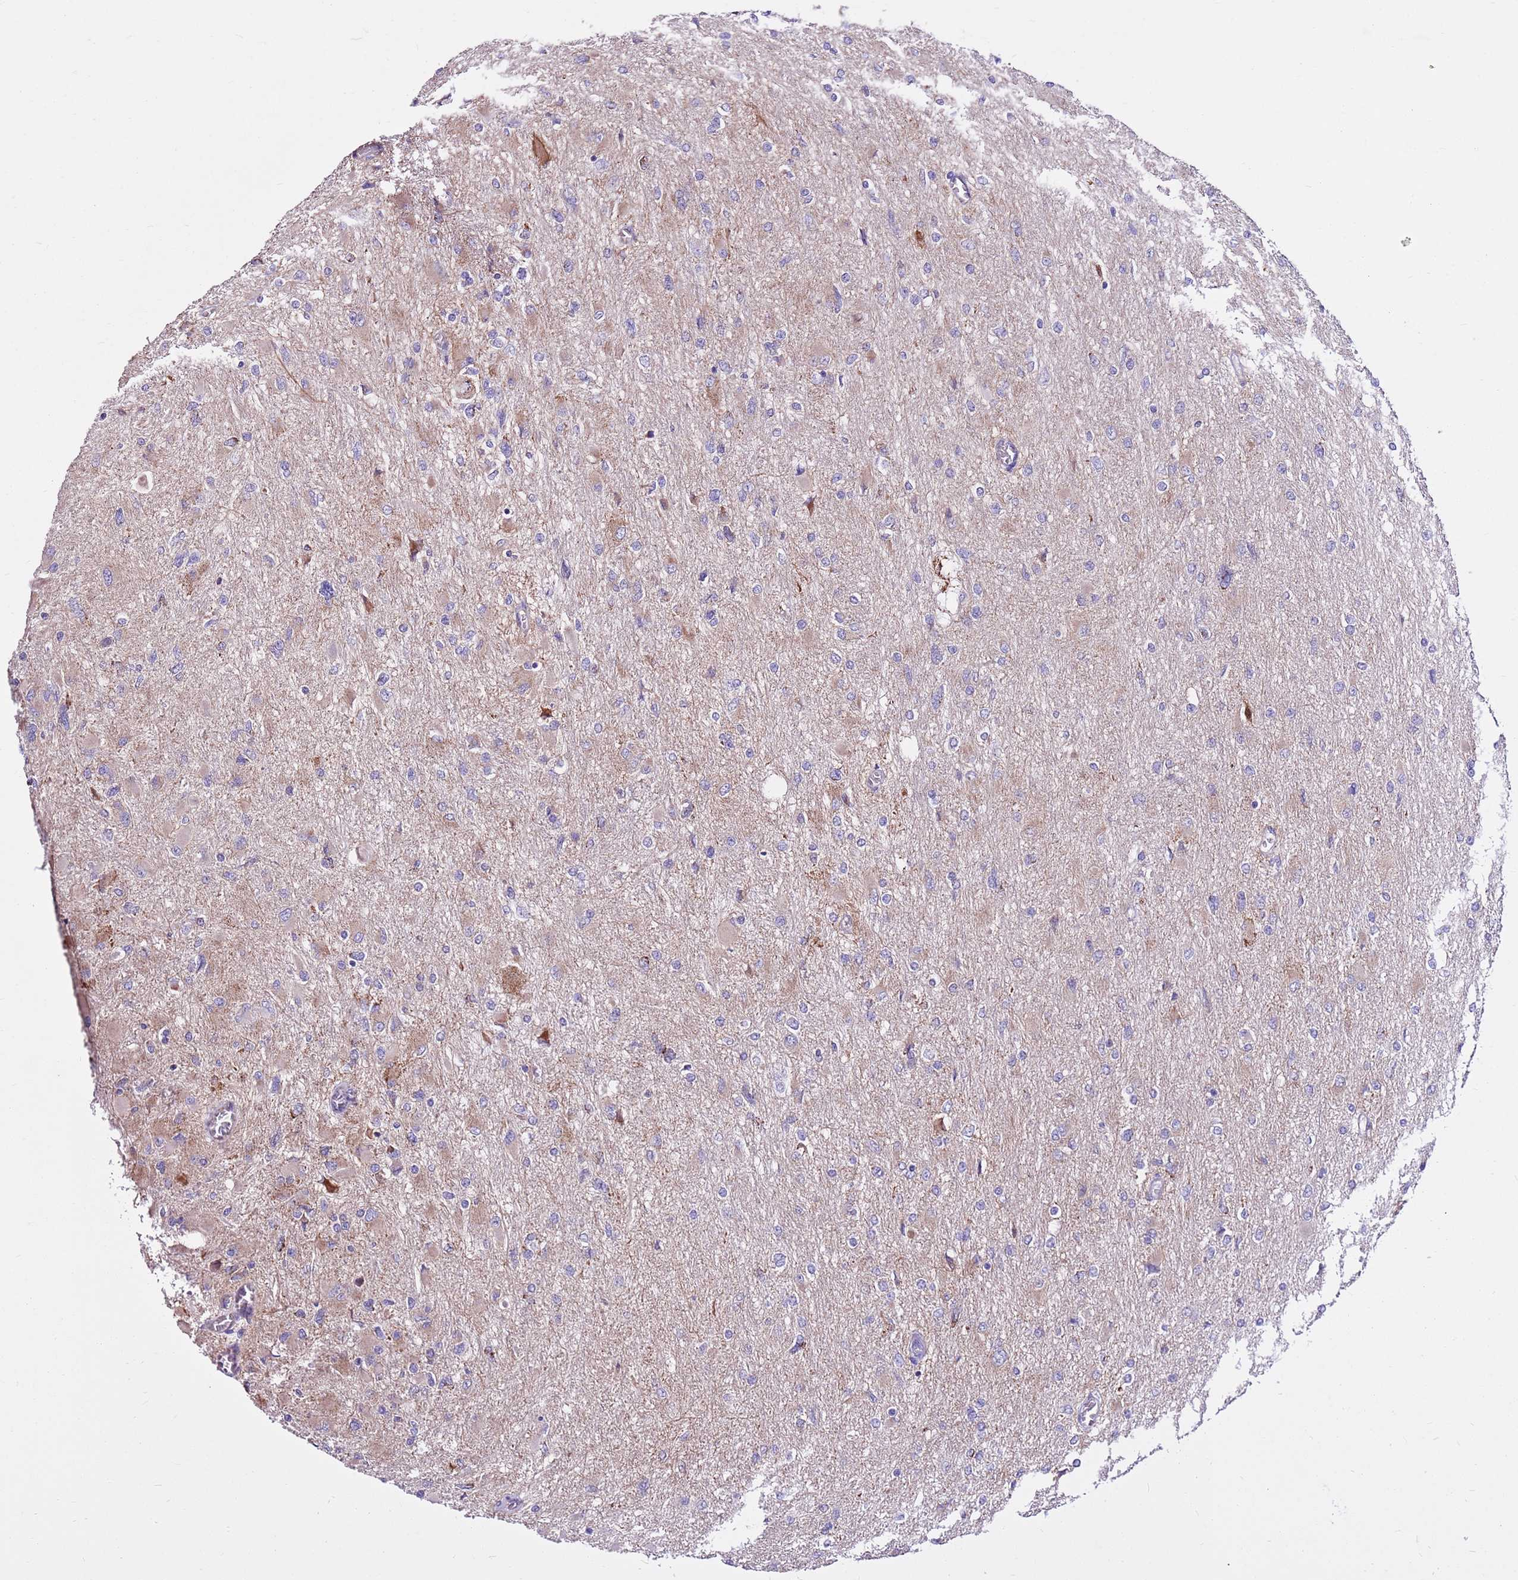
{"staining": {"intensity": "moderate", "quantity": "25%-75%", "location": "cytoplasmic/membranous"}, "tissue": "glioma", "cell_type": "Tumor cells", "image_type": "cancer", "snomed": [{"axis": "morphology", "description": "Glioma, malignant, High grade"}, {"axis": "topography", "description": "Cerebral cortex"}], "caption": "The immunohistochemical stain labels moderate cytoplasmic/membranous expression in tumor cells of malignant high-grade glioma tissue.", "gene": "HECTD4", "patient": {"sex": "female", "age": 36}}